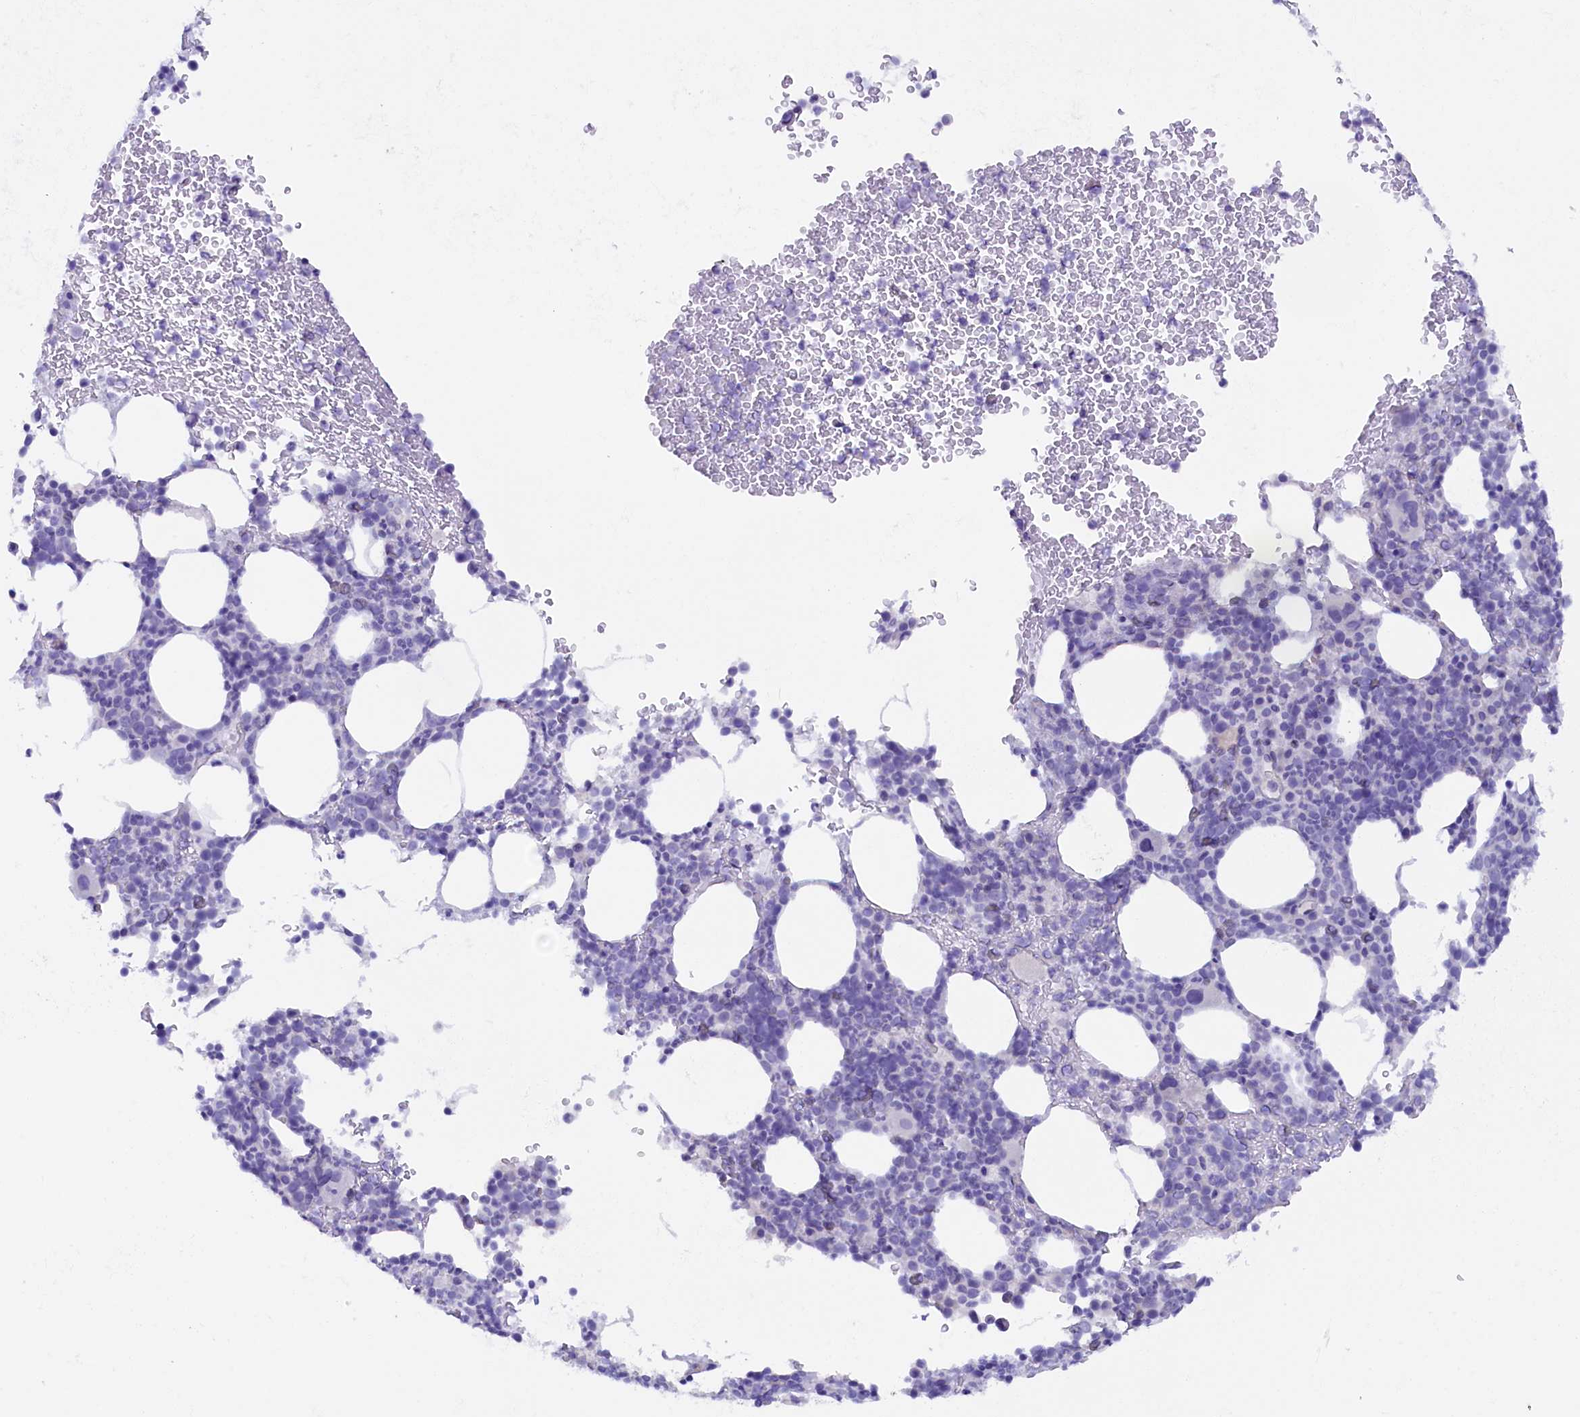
{"staining": {"intensity": "negative", "quantity": "none", "location": "none"}, "tissue": "bone marrow", "cell_type": "Hematopoietic cells", "image_type": "normal", "snomed": [{"axis": "morphology", "description": "Normal tissue, NOS"}, {"axis": "topography", "description": "Bone marrow"}], "caption": "IHC image of normal bone marrow: human bone marrow stained with DAB shows no significant protein staining in hematopoietic cells.", "gene": "ZSWIM4", "patient": {"sex": "female", "age": 82}}